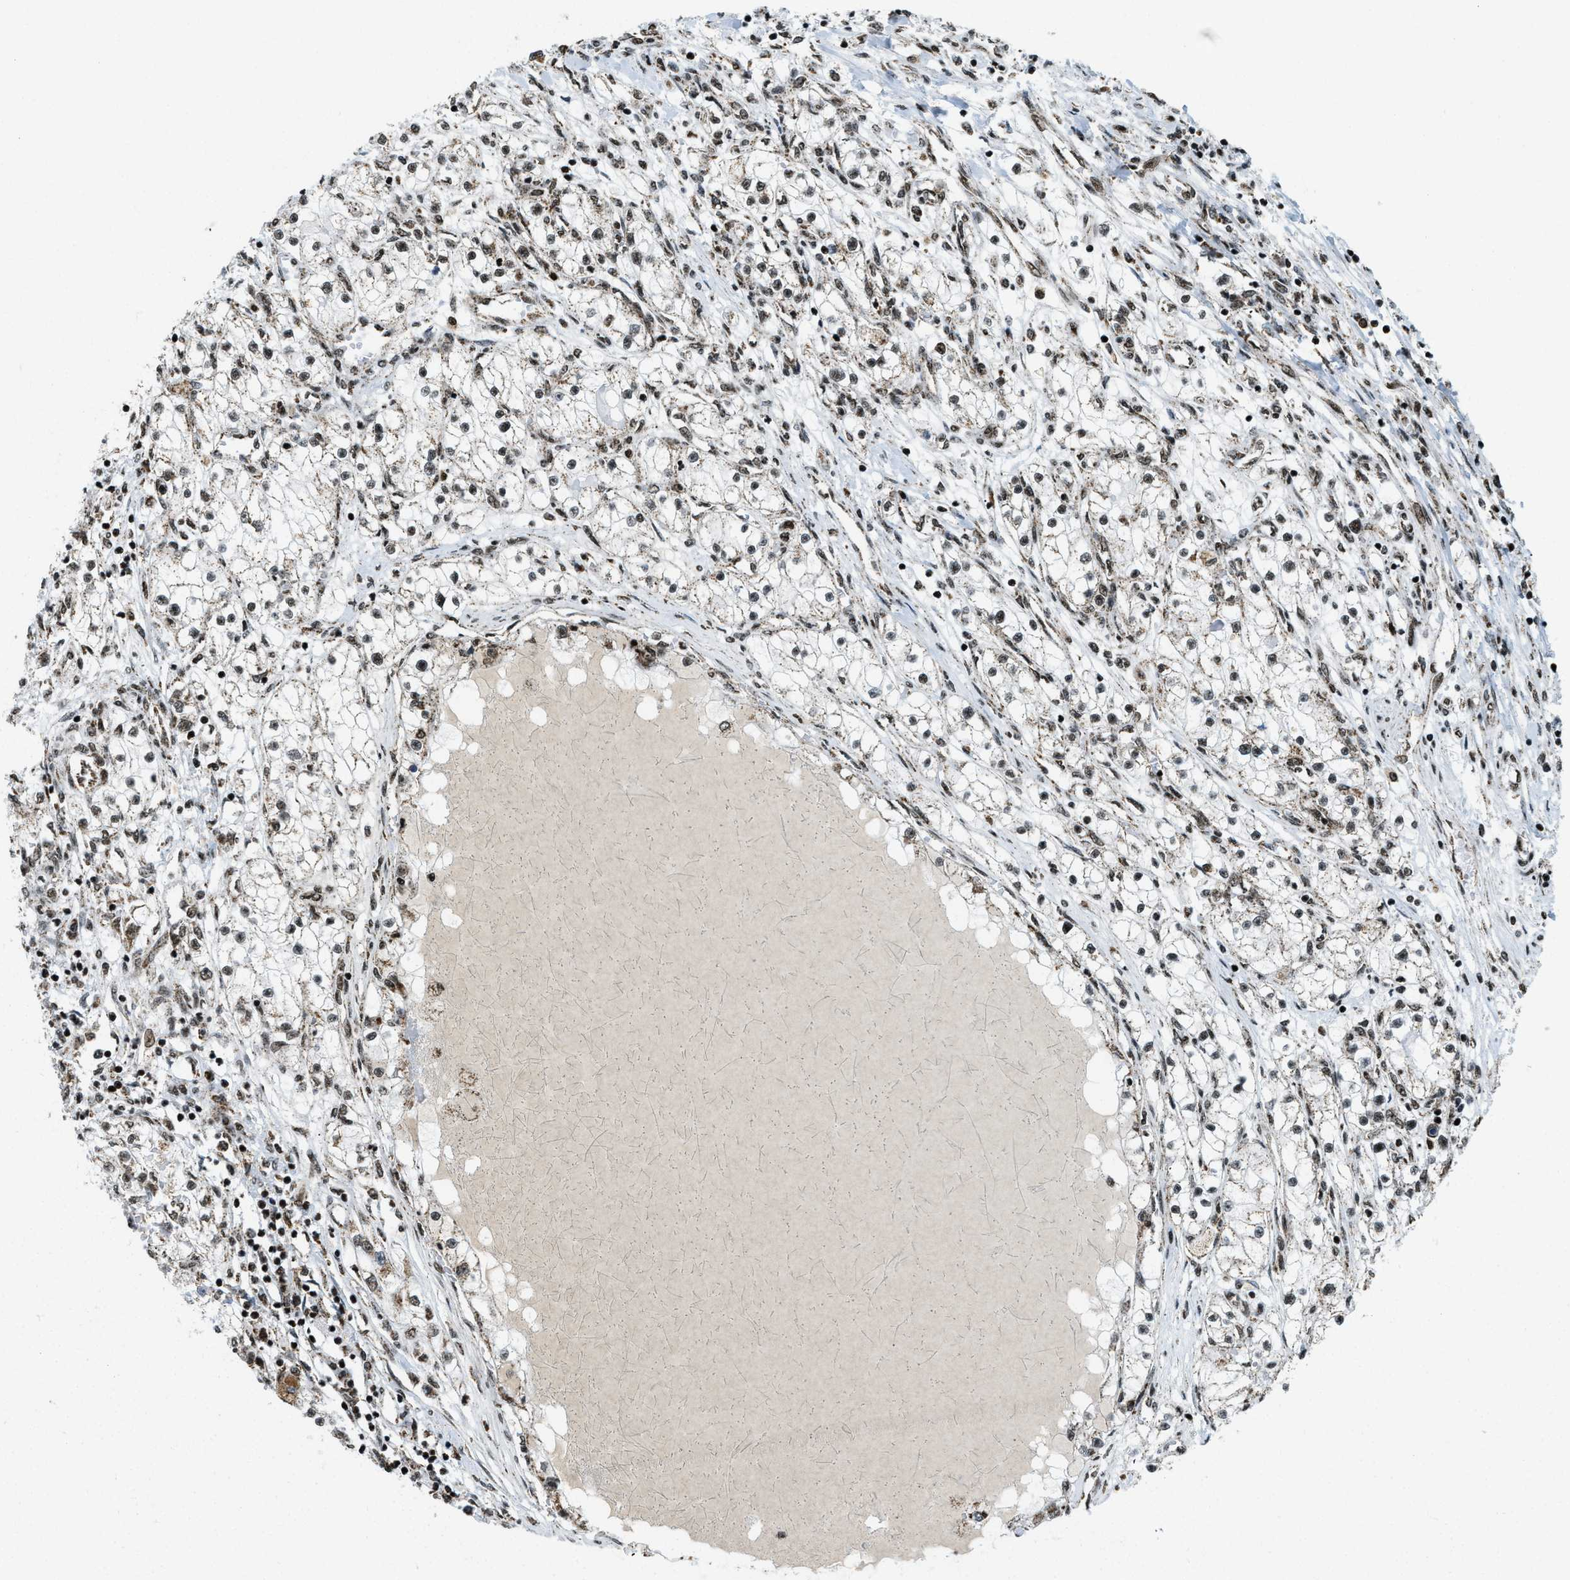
{"staining": {"intensity": "moderate", "quantity": ">75%", "location": "cytoplasmic/membranous,nuclear"}, "tissue": "renal cancer", "cell_type": "Tumor cells", "image_type": "cancer", "snomed": [{"axis": "morphology", "description": "Adenocarcinoma, NOS"}, {"axis": "topography", "description": "Kidney"}], "caption": "Tumor cells exhibit moderate cytoplasmic/membranous and nuclear expression in approximately >75% of cells in adenocarcinoma (renal).", "gene": "GABPB1", "patient": {"sex": "male", "age": 68}}